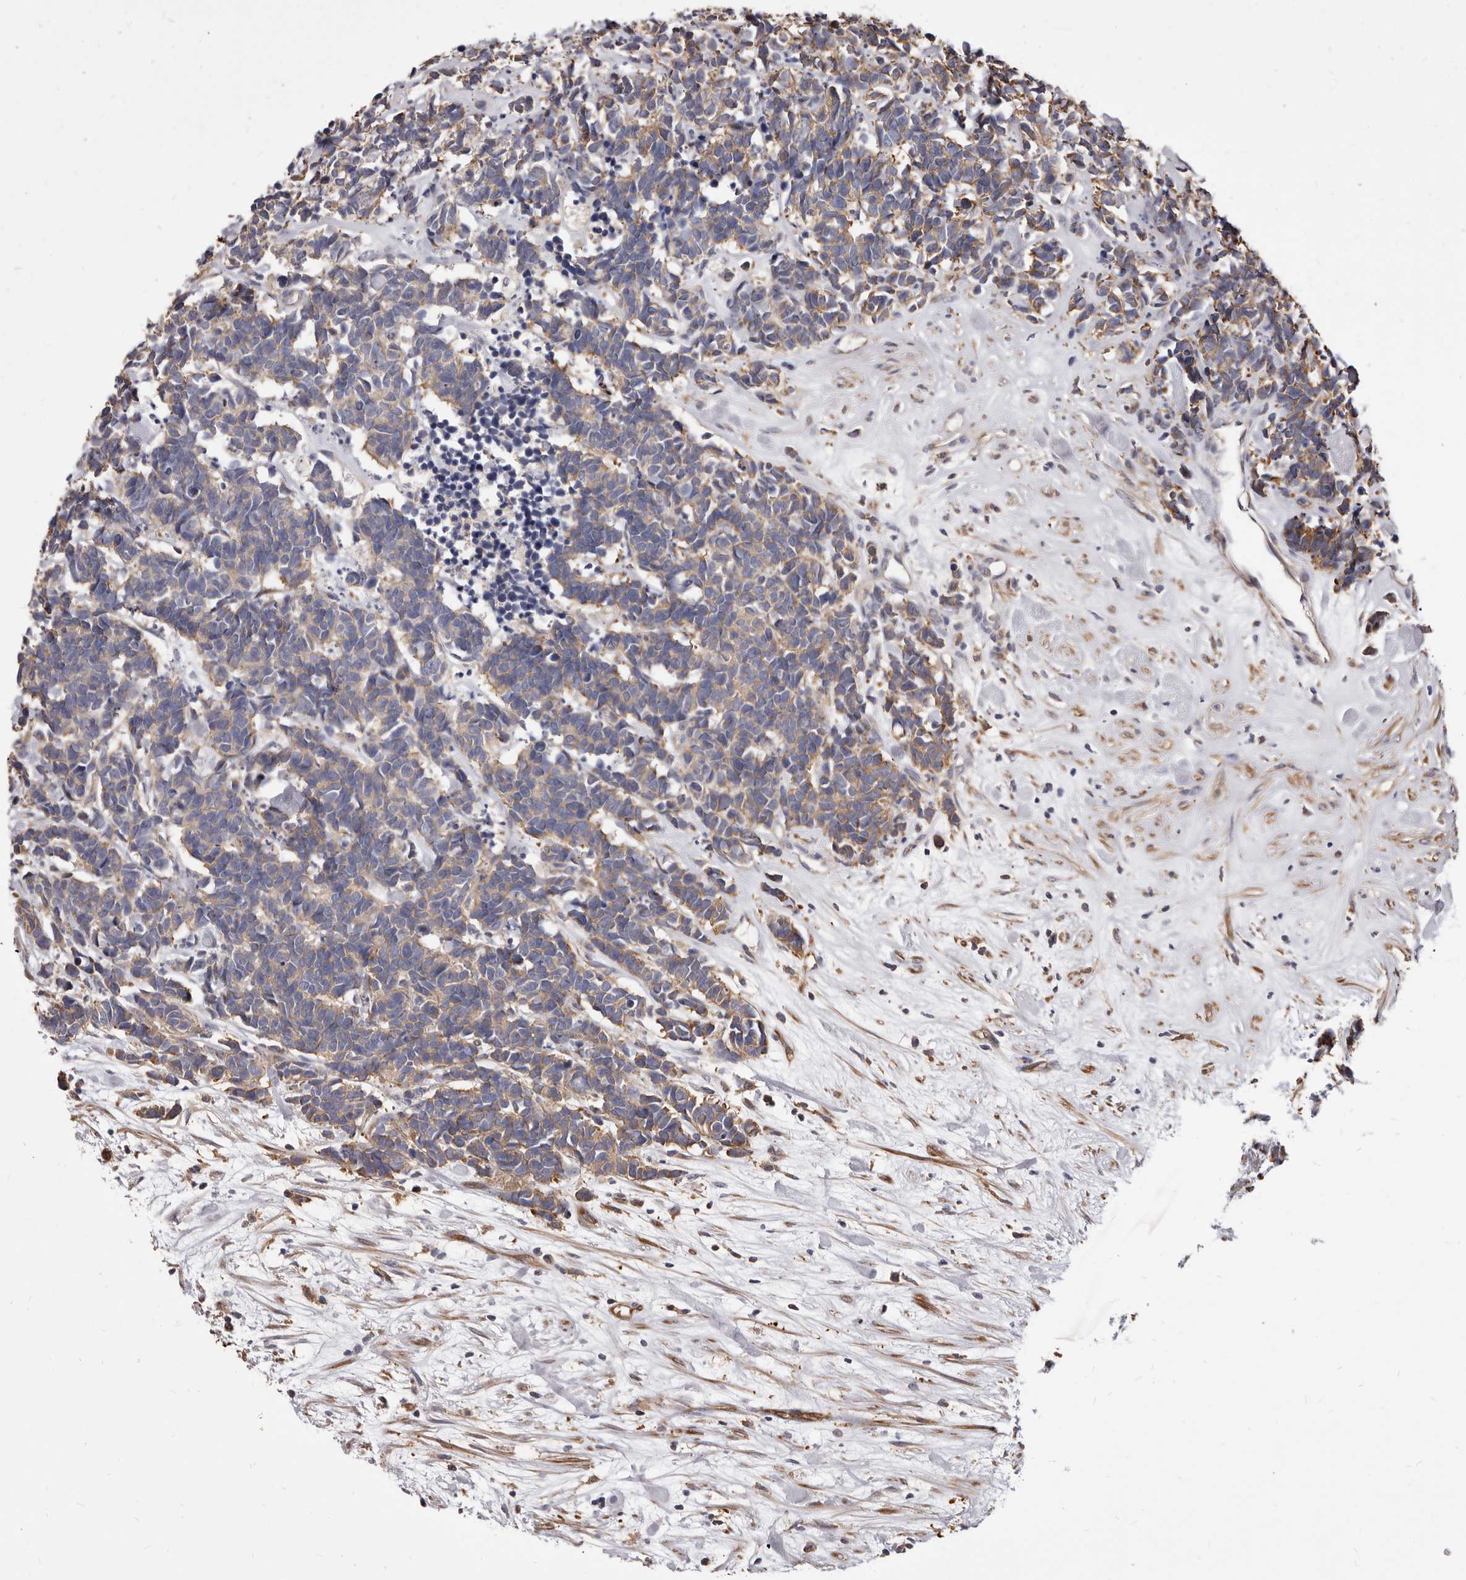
{"staining": {"intensity": "weak", "quantity": ">75%", "location": "cytoplasmic/membranous"}, "tissue": "carcinoid", "cell_type": "Tumor cells", "image_type": "cancer", "snomed": [{"axis": "morphology", "description": "Carcinoma, NOS"}, {"axis": "morphology", "description": "Carcinoid, malignant, NOS"}, {"axis": "topography", "description": "Urinary bladder"}], "caption": "There is low levels of weak cytoplasmic/membranous expression in tumor cells of carcinoid, as demonstrated by immunohistochemical staining (brown color).", "gene": "NIBAN1", "patient": {"sex": "male", "age": 57}}